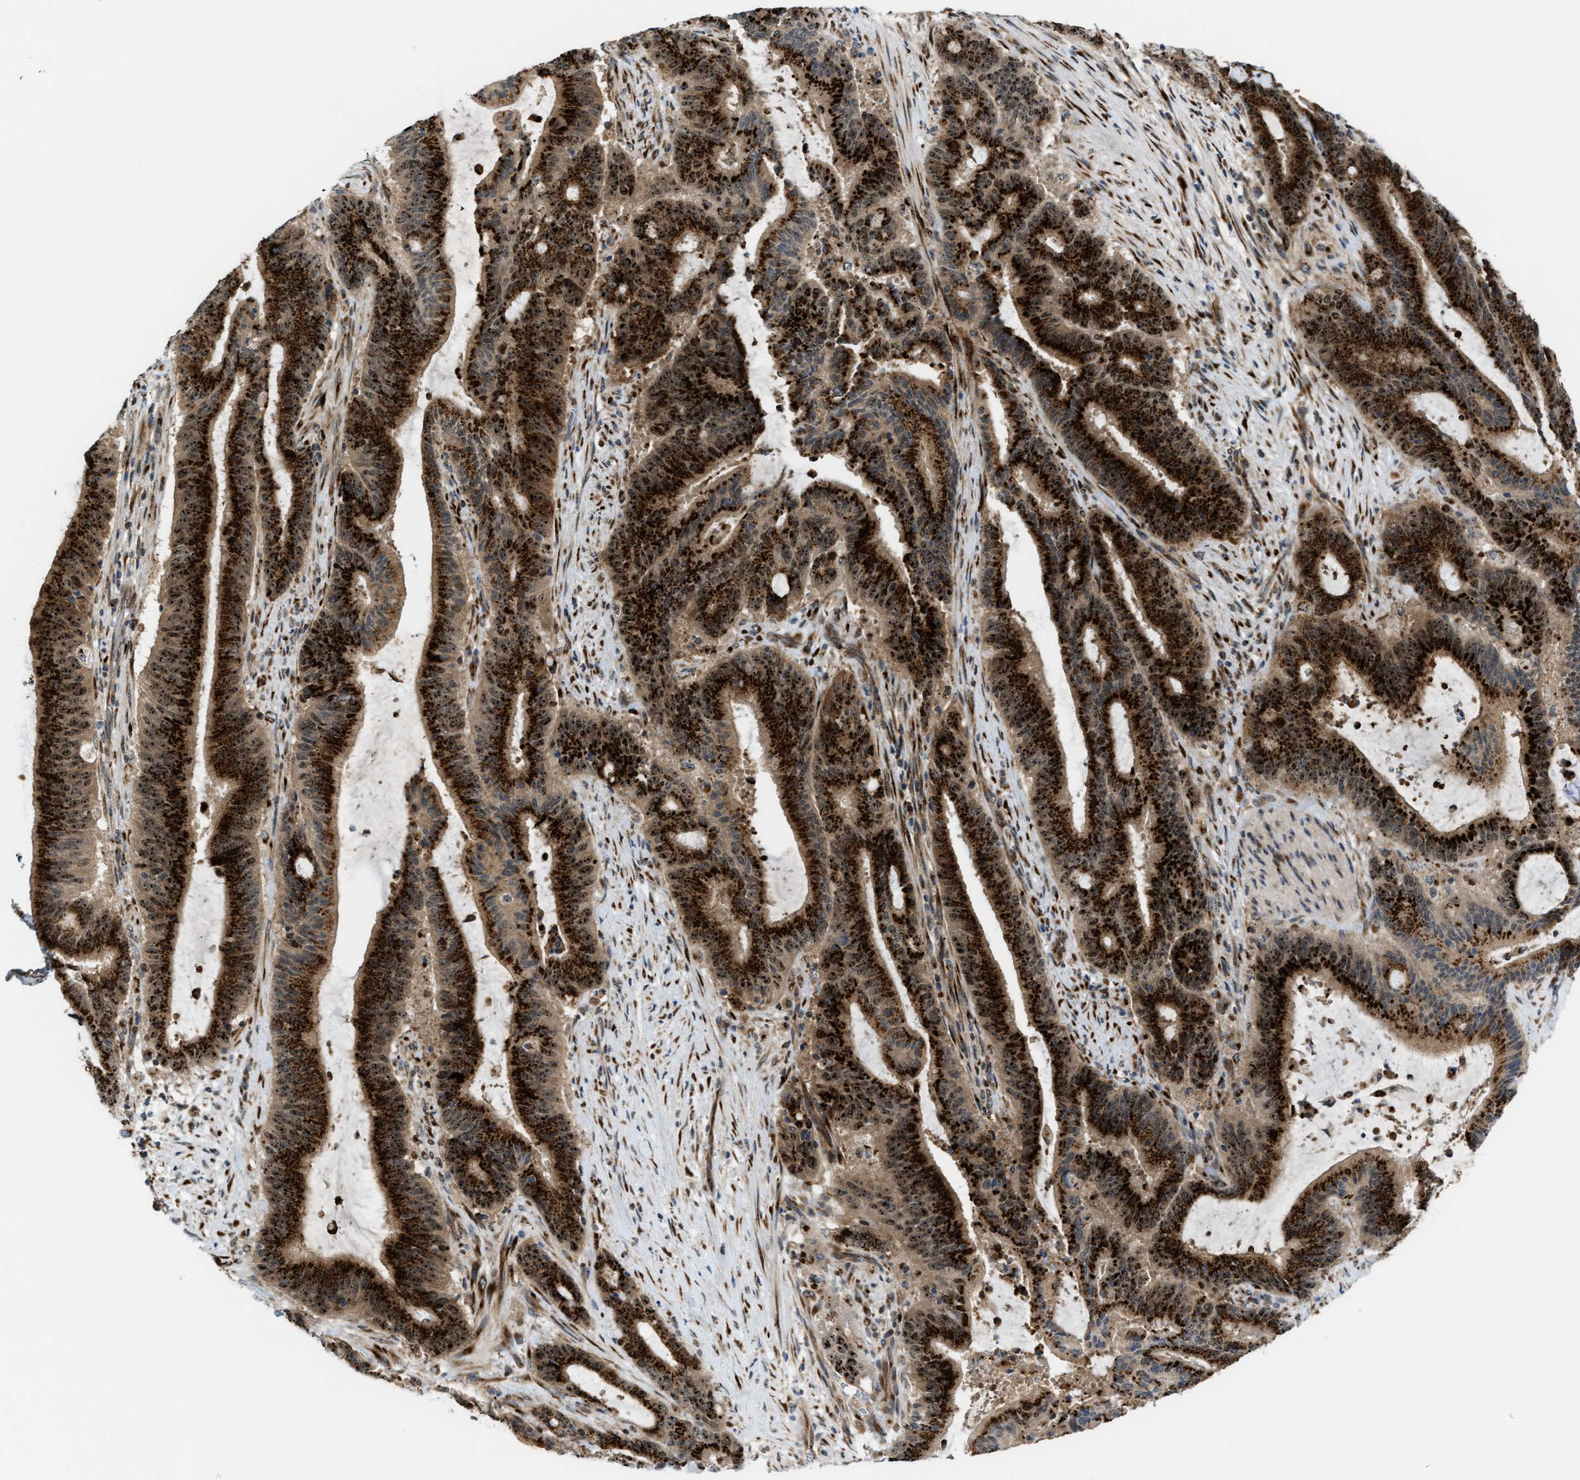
{"staining": {"intensity": "strong", "quantity": ">75%", "location": "cytoplasmic/membranous"}, "tissue": "liver cancer", "cell_type": "Tumor cells", "image_type": "cancer", "snomed": [{"axis": "morphology", "description": "Normal tissue, NOS"}, {"axis": "morphology", "description": "Cholangiocarcinoma"}, {"axis": "topography", "description": "Liver"}, {"axis": "topography", "description": "Peripheral nerve tissue"}], "caption": "Immunohistochemistry (IHC) micrograph of neoplastic tissue: liver cholangiocarcinoma stained using immunohistochemistry (IHC) displays high levels of strong protein expression localized specifically in the cytoplasmic/membranous of tumor cells, appearing as a cytoplasmic/membranous brown color.", "gene": "SLC38A10", "patient": {"sex": "female", "age": 73}}